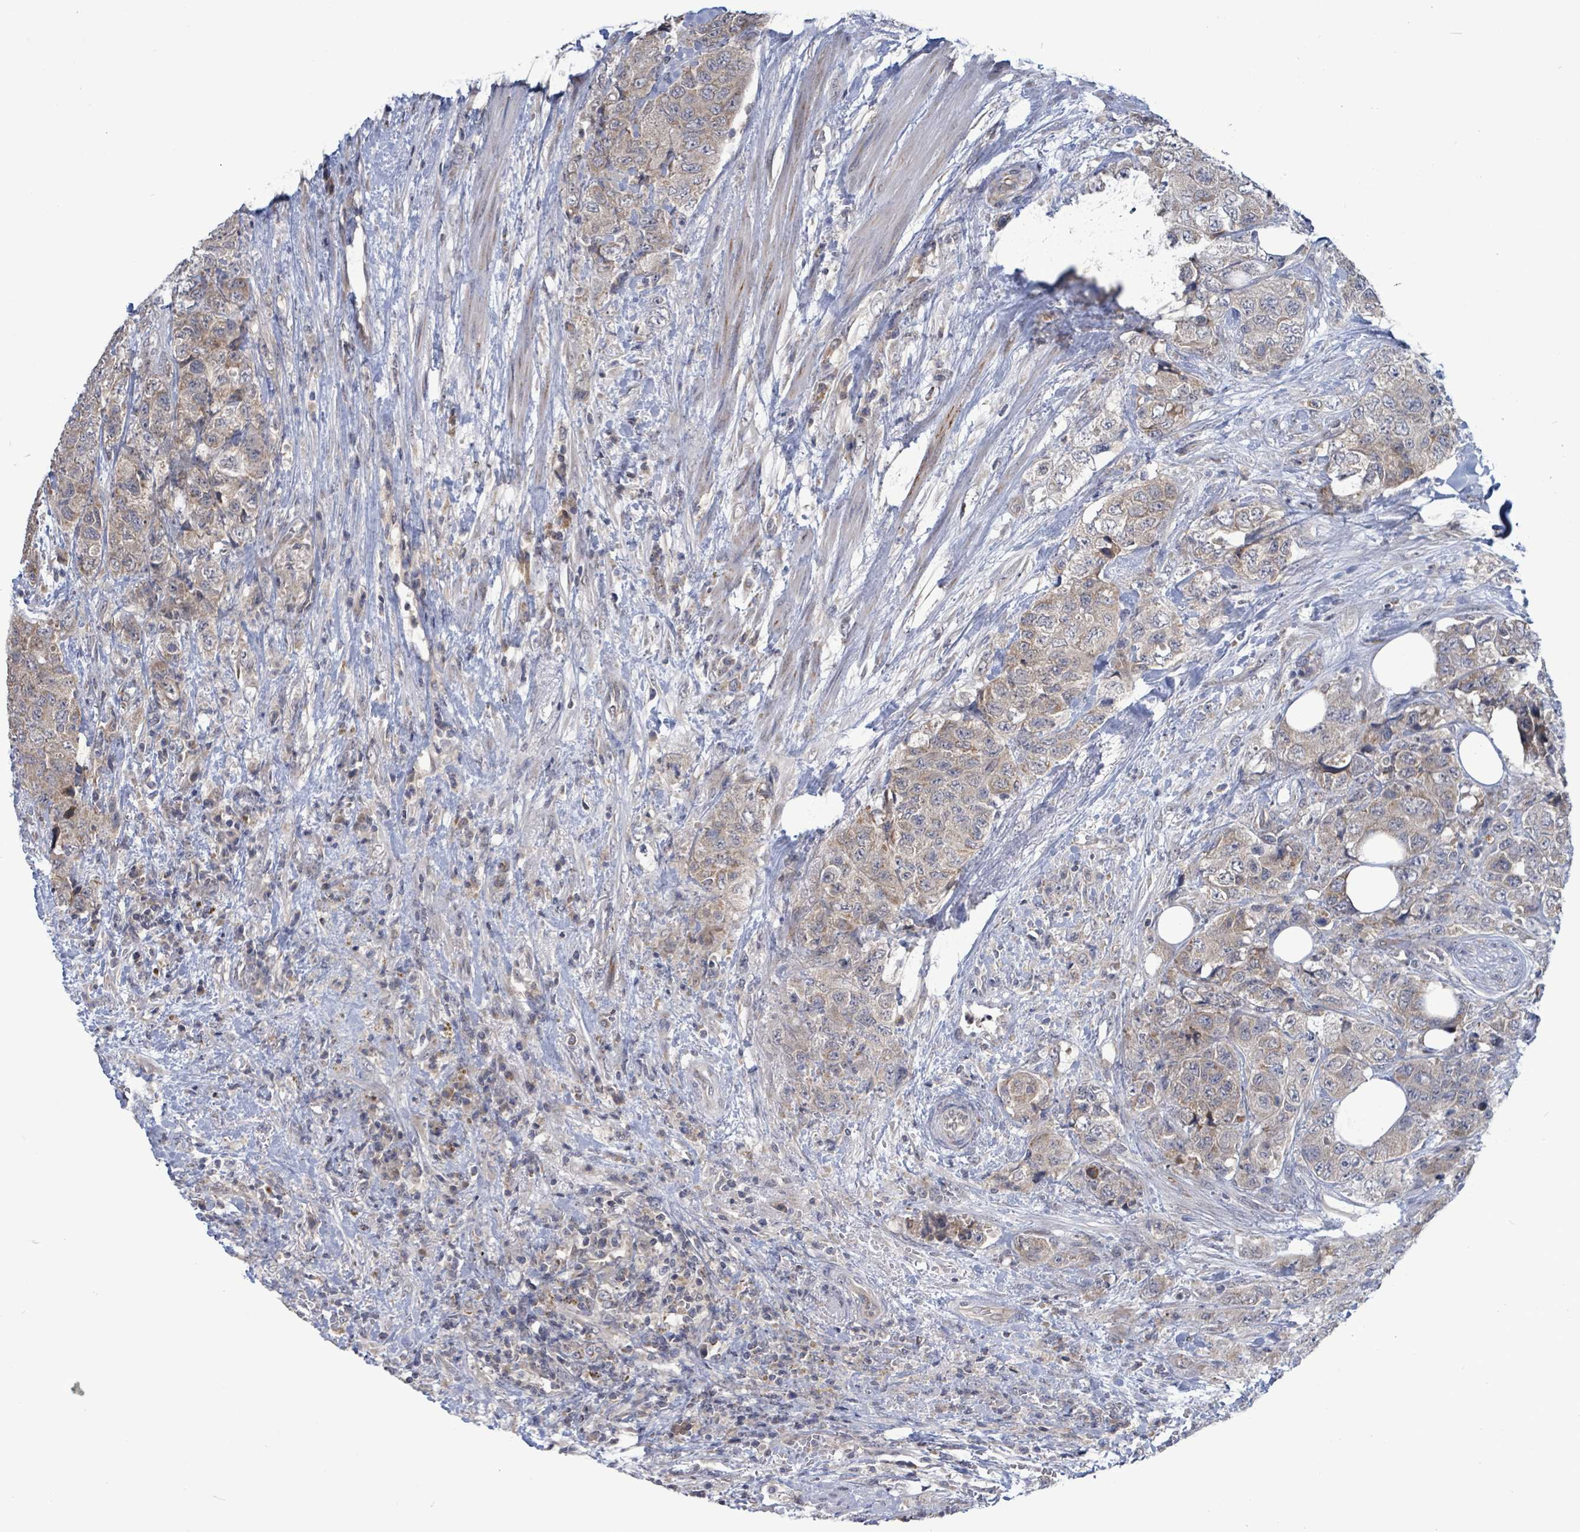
{"staining": {"intensity": "weak", "quantity": ">75%", "location": "cytoplasmic/membranous"}, "tissue": "urothelial cancer", "cell_type": "Tumor cells", "image_type": "cancer", "snomed": [{"axis": "morphology", "description": "Urothelial carcinoma, High grade"}, {"axis": "topography", "description": "Urinary bladder"}], "caption": "A brown stain highlights weak cytoplasmic/membranous positivity of a protein in human urothelial cancer tumor cells.", "gene": "COQ10B", "patient": {"sex": "female", "age": 78}}